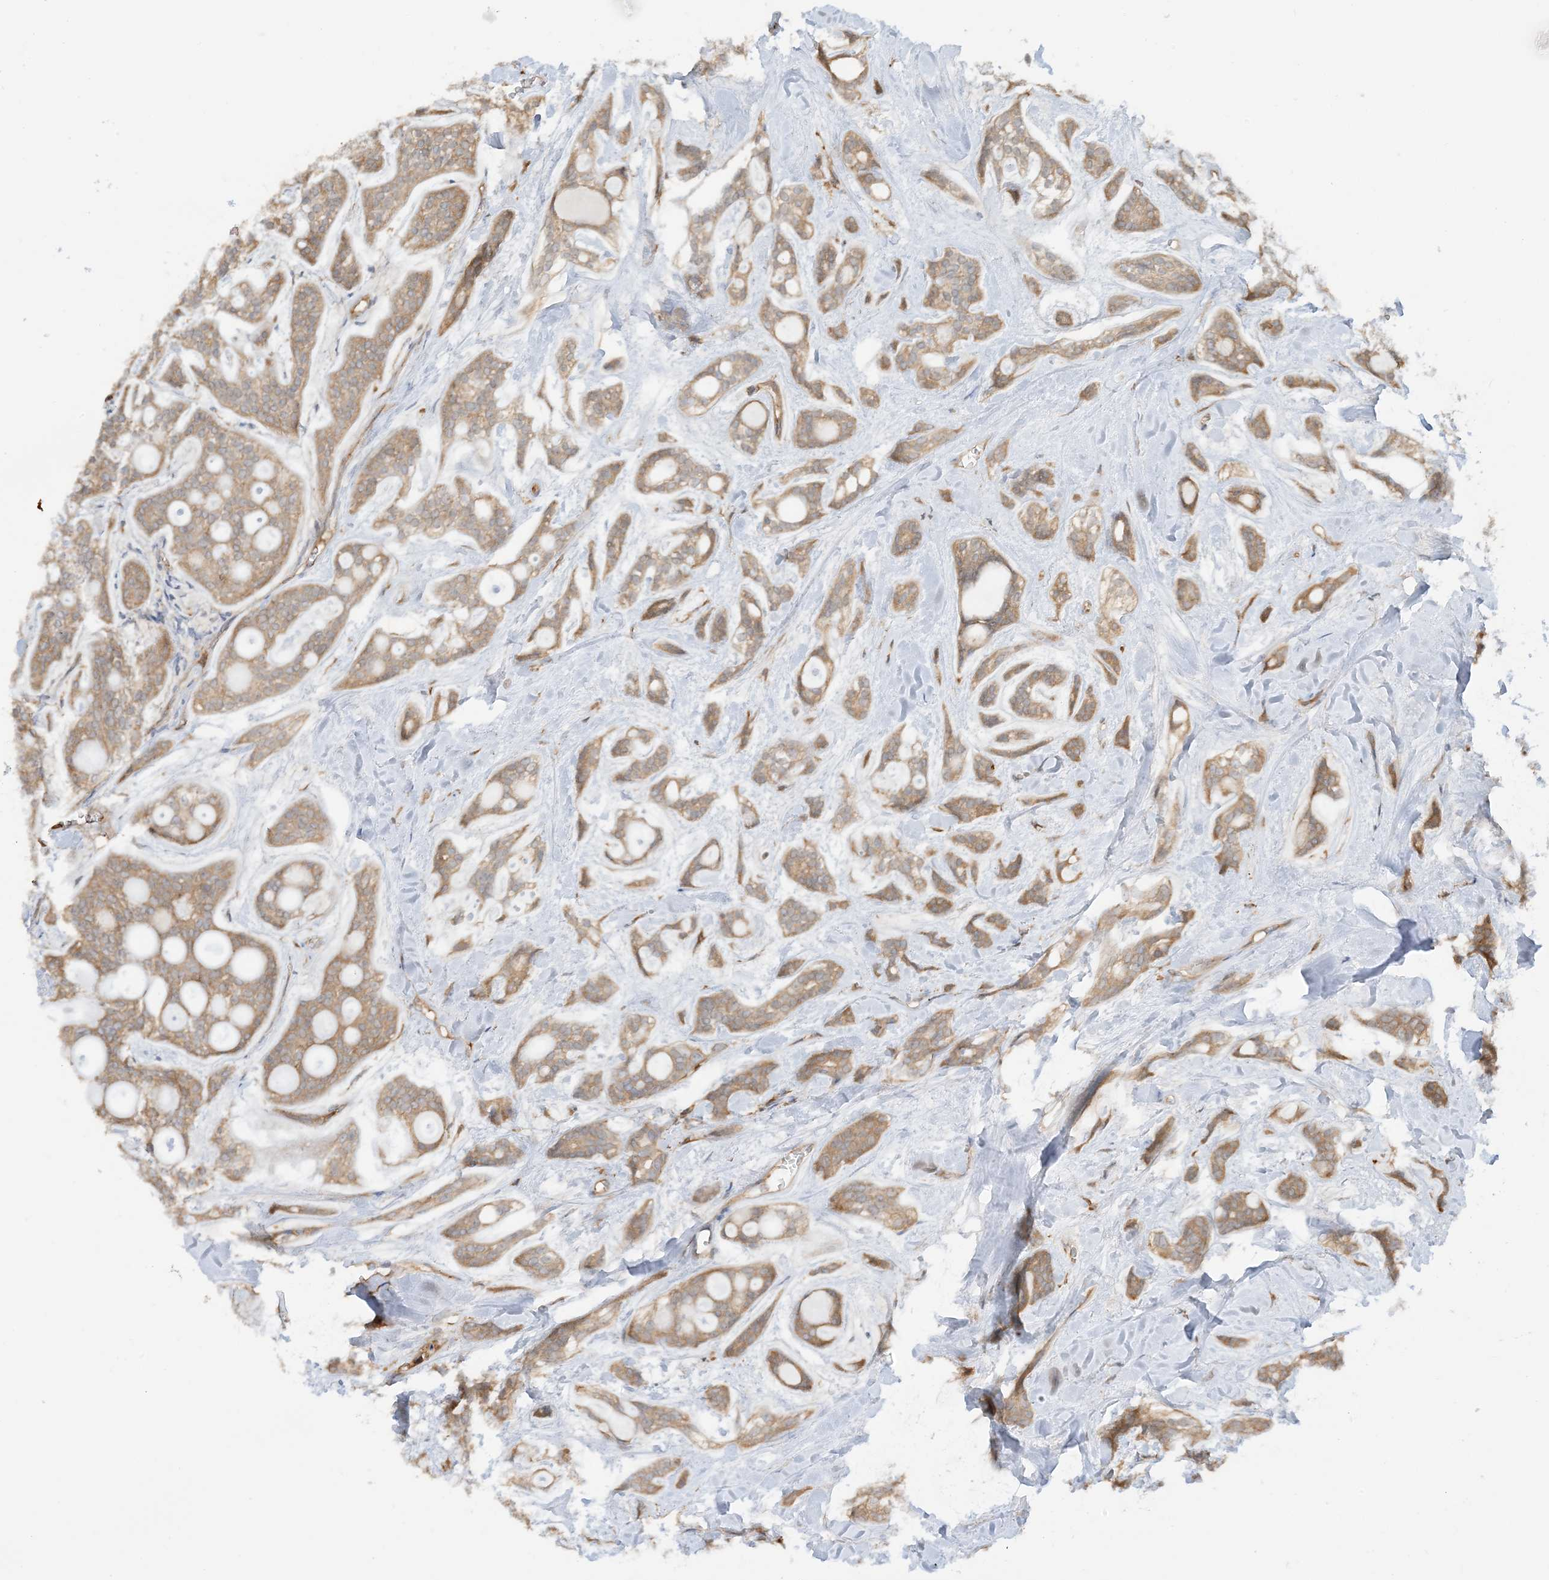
{"staining": {"intensity": "moderate", "quantity": ">75%", "location": "cytoplasmic/membranous"}, "tissue": "head and neck cancer", "cell_type": "Tumor cells", "image_type": "cancer", "snomed": [{"axis": "morphology", "description": "Adenocarcinoma, NOS"}, {"axis": "topography", "description": "Head-Neck"}], "caption": "Moderate cytoplasmic/membranous protein expression is identified in about >75% of tumor cells in head and neck adenocarcinoma. (Brightfield microscopy of DAB IHC at high magnification).", "gene": "CAPZB", "patient": {"sex": "male", "age": 66}}